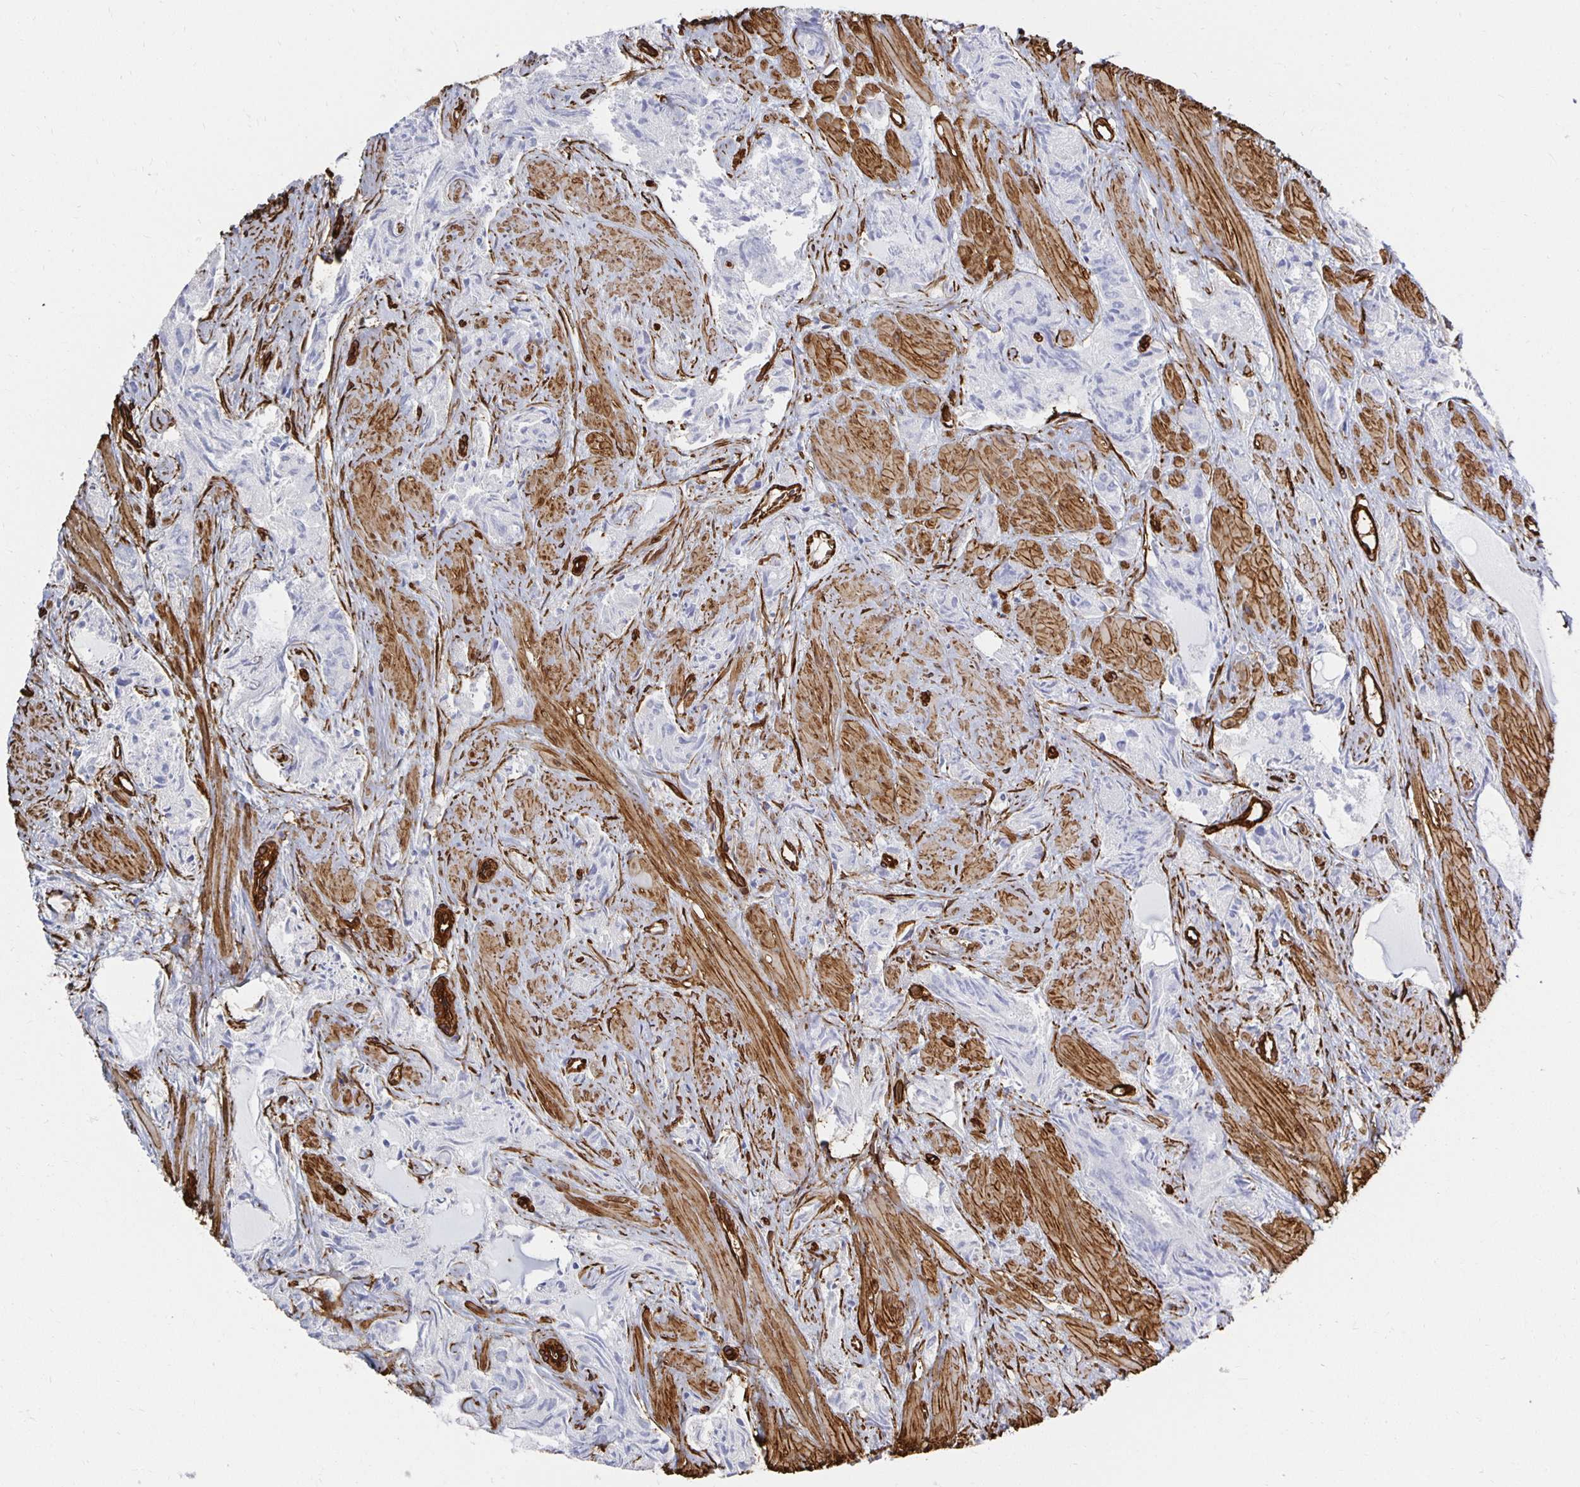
{"staining": {"intensity": "negative", "quantity": "none", "location": "none"}, "tissue": "prostate cancer", "cell_type": "Tumor cells", "image_type": "cancer", "snomed": [{"axis": "morphology", "description": "Adenocarcinoma, High grade"}, {"axis": "topography", "description": "Prostate"}], "caption": "Immunohistochemical staining of prostate cancer (high-grade adenocarcinoma) displays no significant expression in tumor cells.", "gene": "VIPR2", "patient": {"sex": "male", "age": 58}}